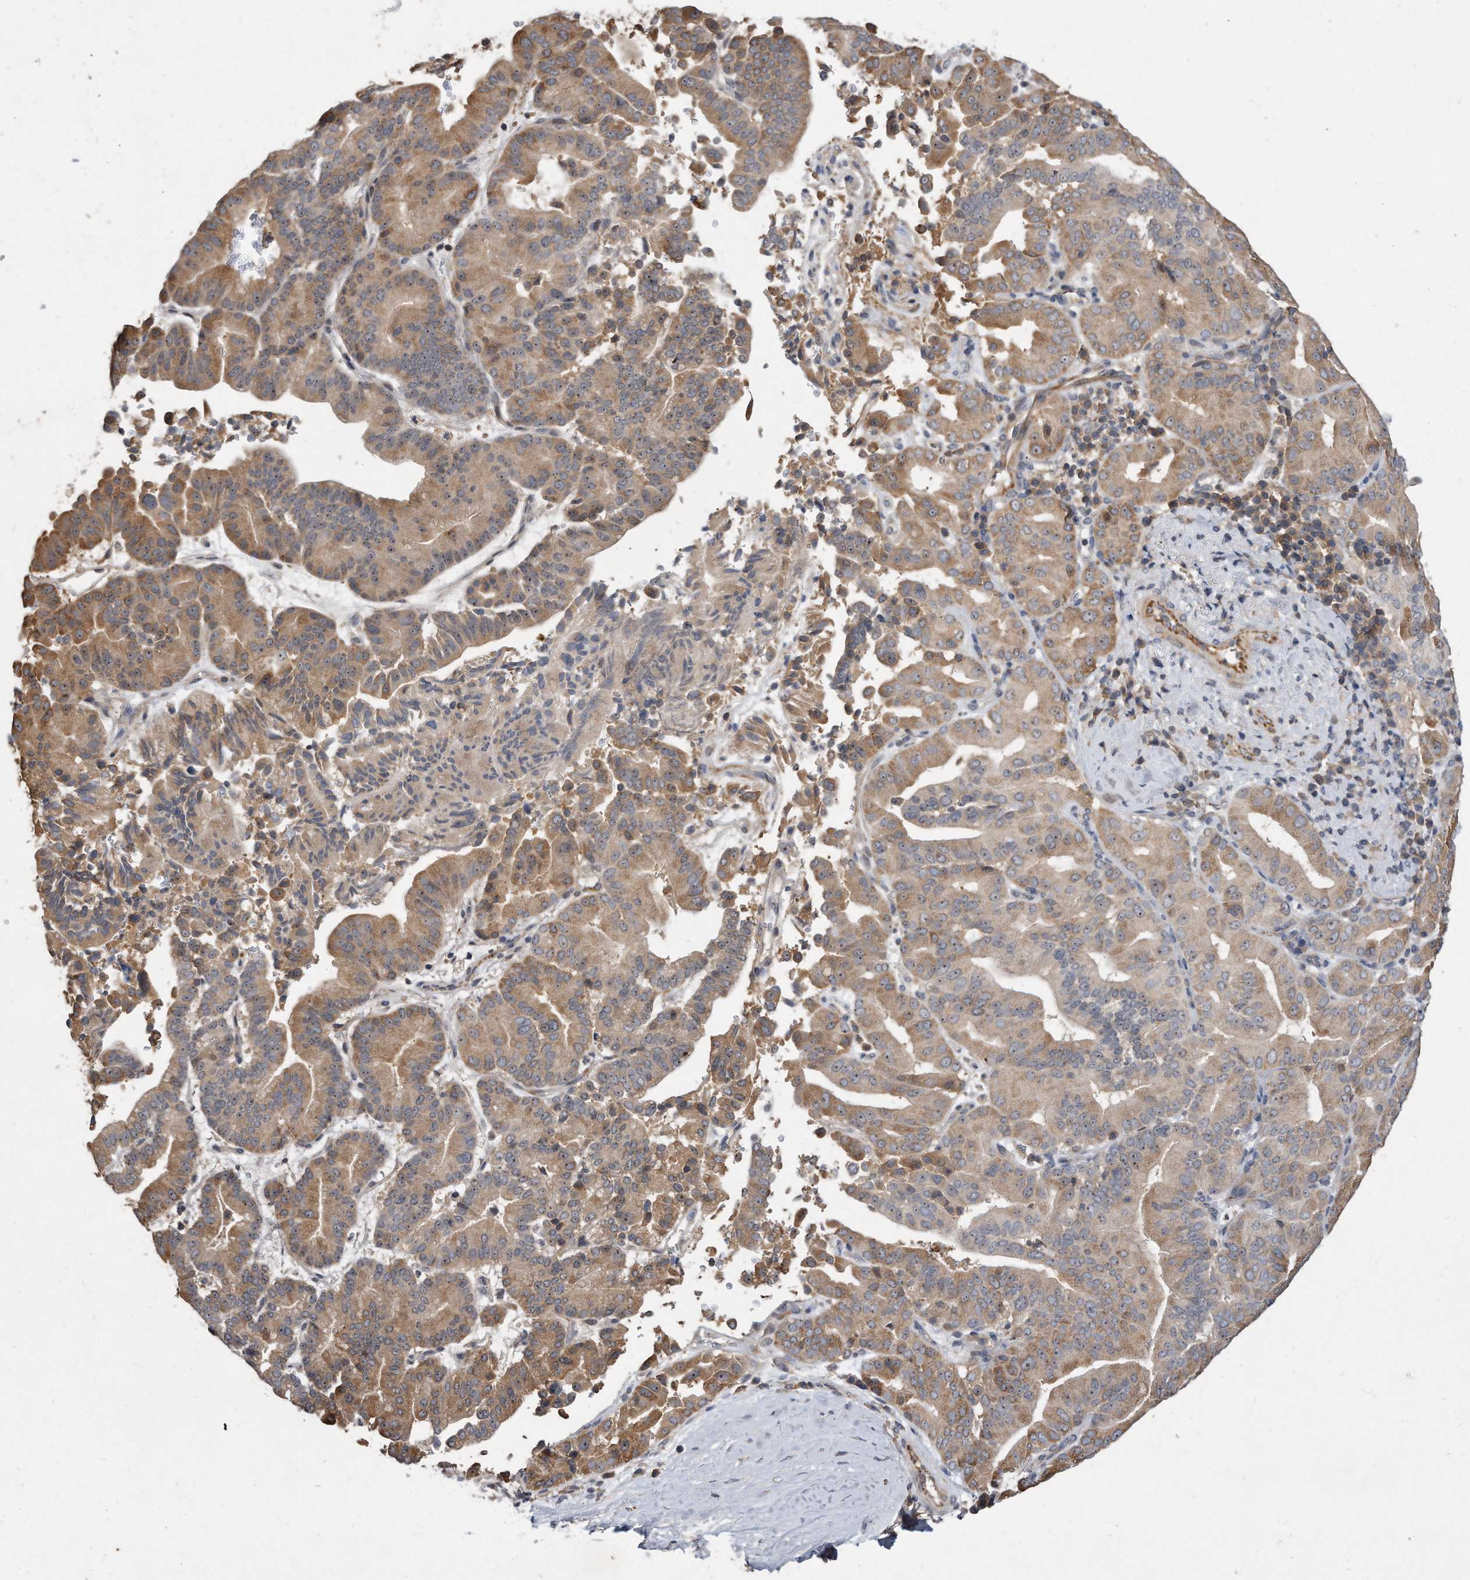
{"staining": {"intensity": "moderate", "quantity": ">75%", "location": "cytoplasmic/membranous,nuclear"}, "tissue": "liver cancer", "cell_type": "Tumor cells", "image_type": "cancer", "snomed": [{"axis": "morphology", "description": "Cholangiocarcinoma"}, {"axis": "topography", "description": "Liver"}], "caption": "Immunohistochemistry photomicrograph of human liver cholangiocarcinoma stained for a protein (brown), which displays medium levels of moderate cytoplasmic/membranous and nuclear expression in approximately >75% of tumor cells.", "gene": "PGBD2", "patient": {"sex": "female", "age": 75}}